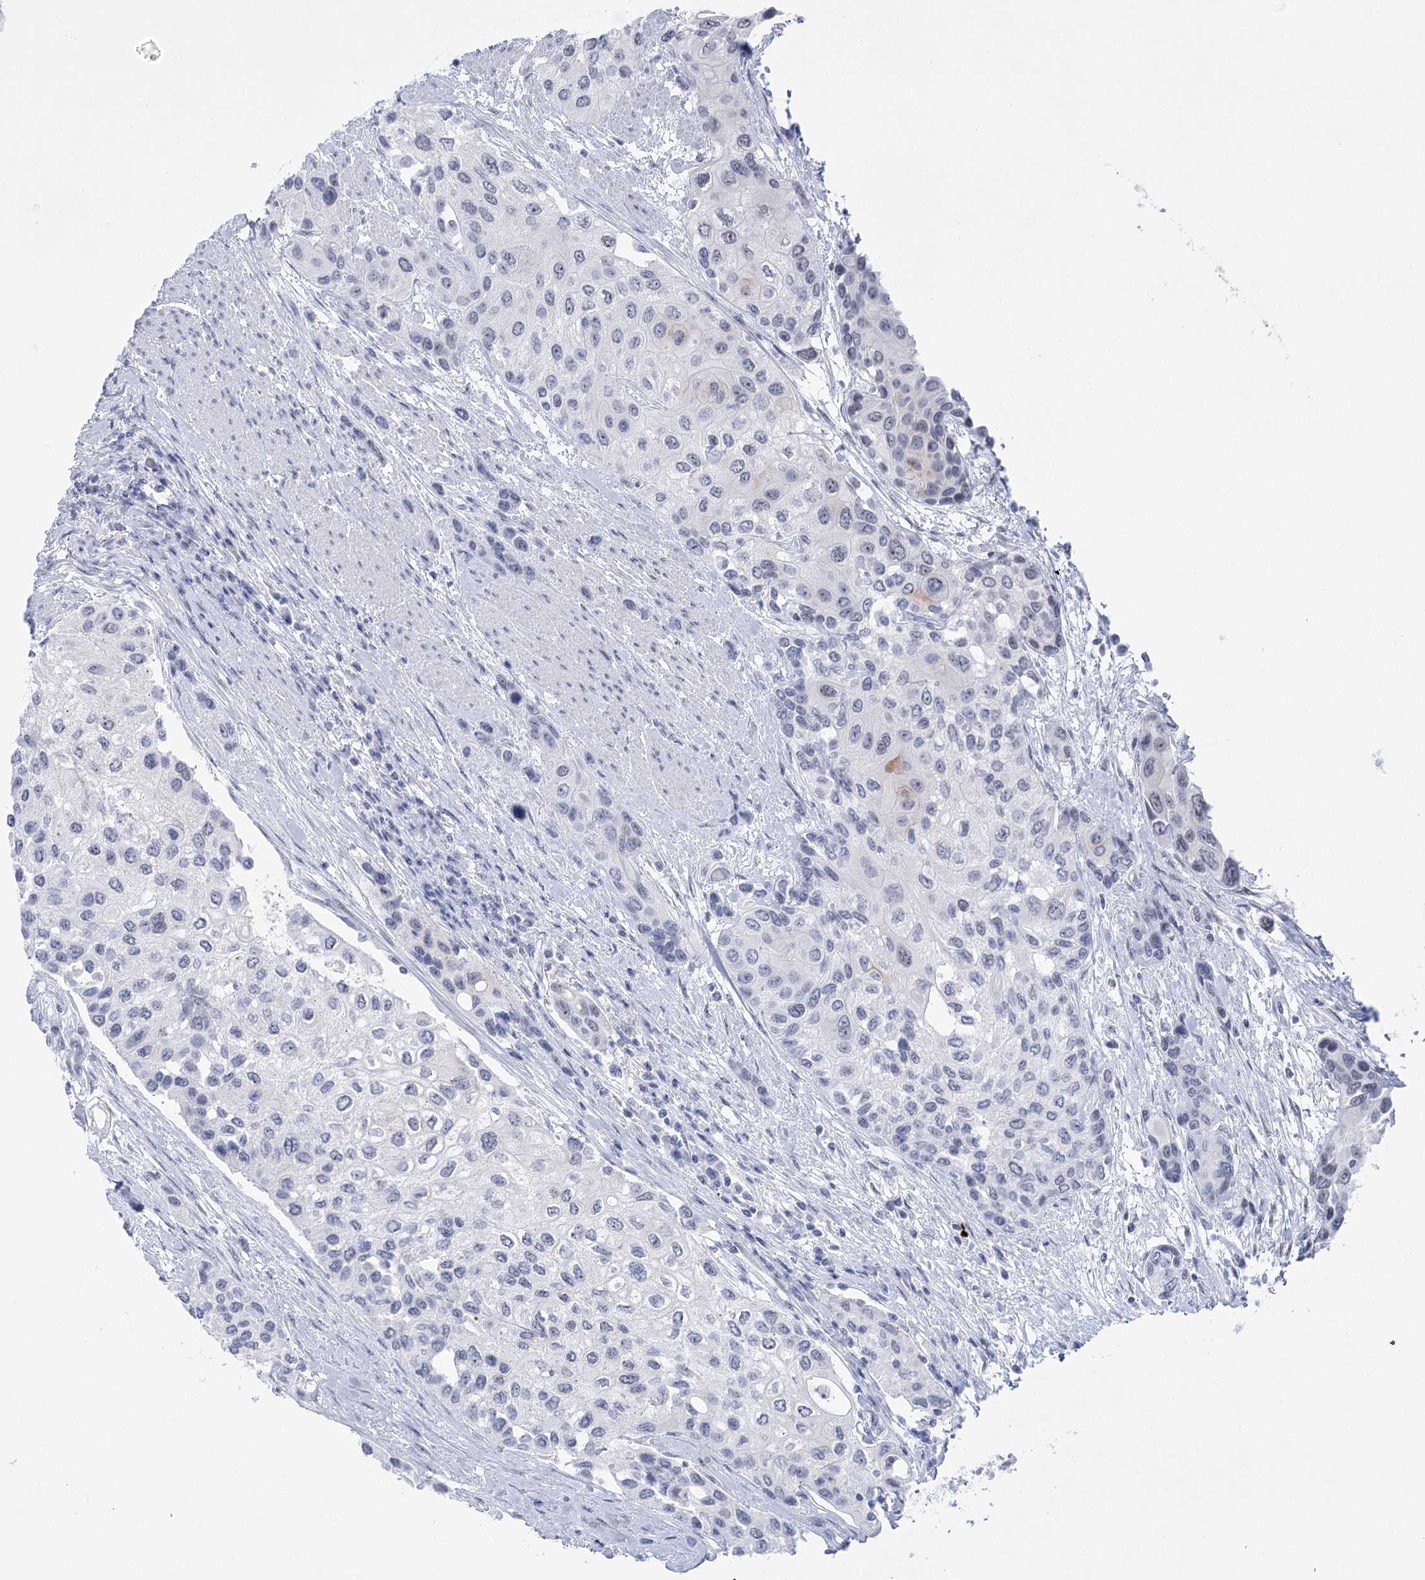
{"staining": {"intensity": "negative", "quantity": "none", "location": "none"}, "tissue": "urothelial cancer", "cell_type": "Tumor cells", "image_type": "cancer", "snomed": [{"axis": "morphology", "description": "Normal tissue, NOS"}, {"axis": "morphology", "description": "Urothelial carcinoma, High grade"}, {"axis": "topography", "description": "Vascular tissue"}, {"axis": "topography", "description": "Urinary bladder"}], "caption": "This is an immunohistochemistry photomicrograph of urothelial carcinoma (high-grade). There is no staining in tumor cells.", "gene": "HORMAD1", "patient": {"sex": "female", "age": 56}}